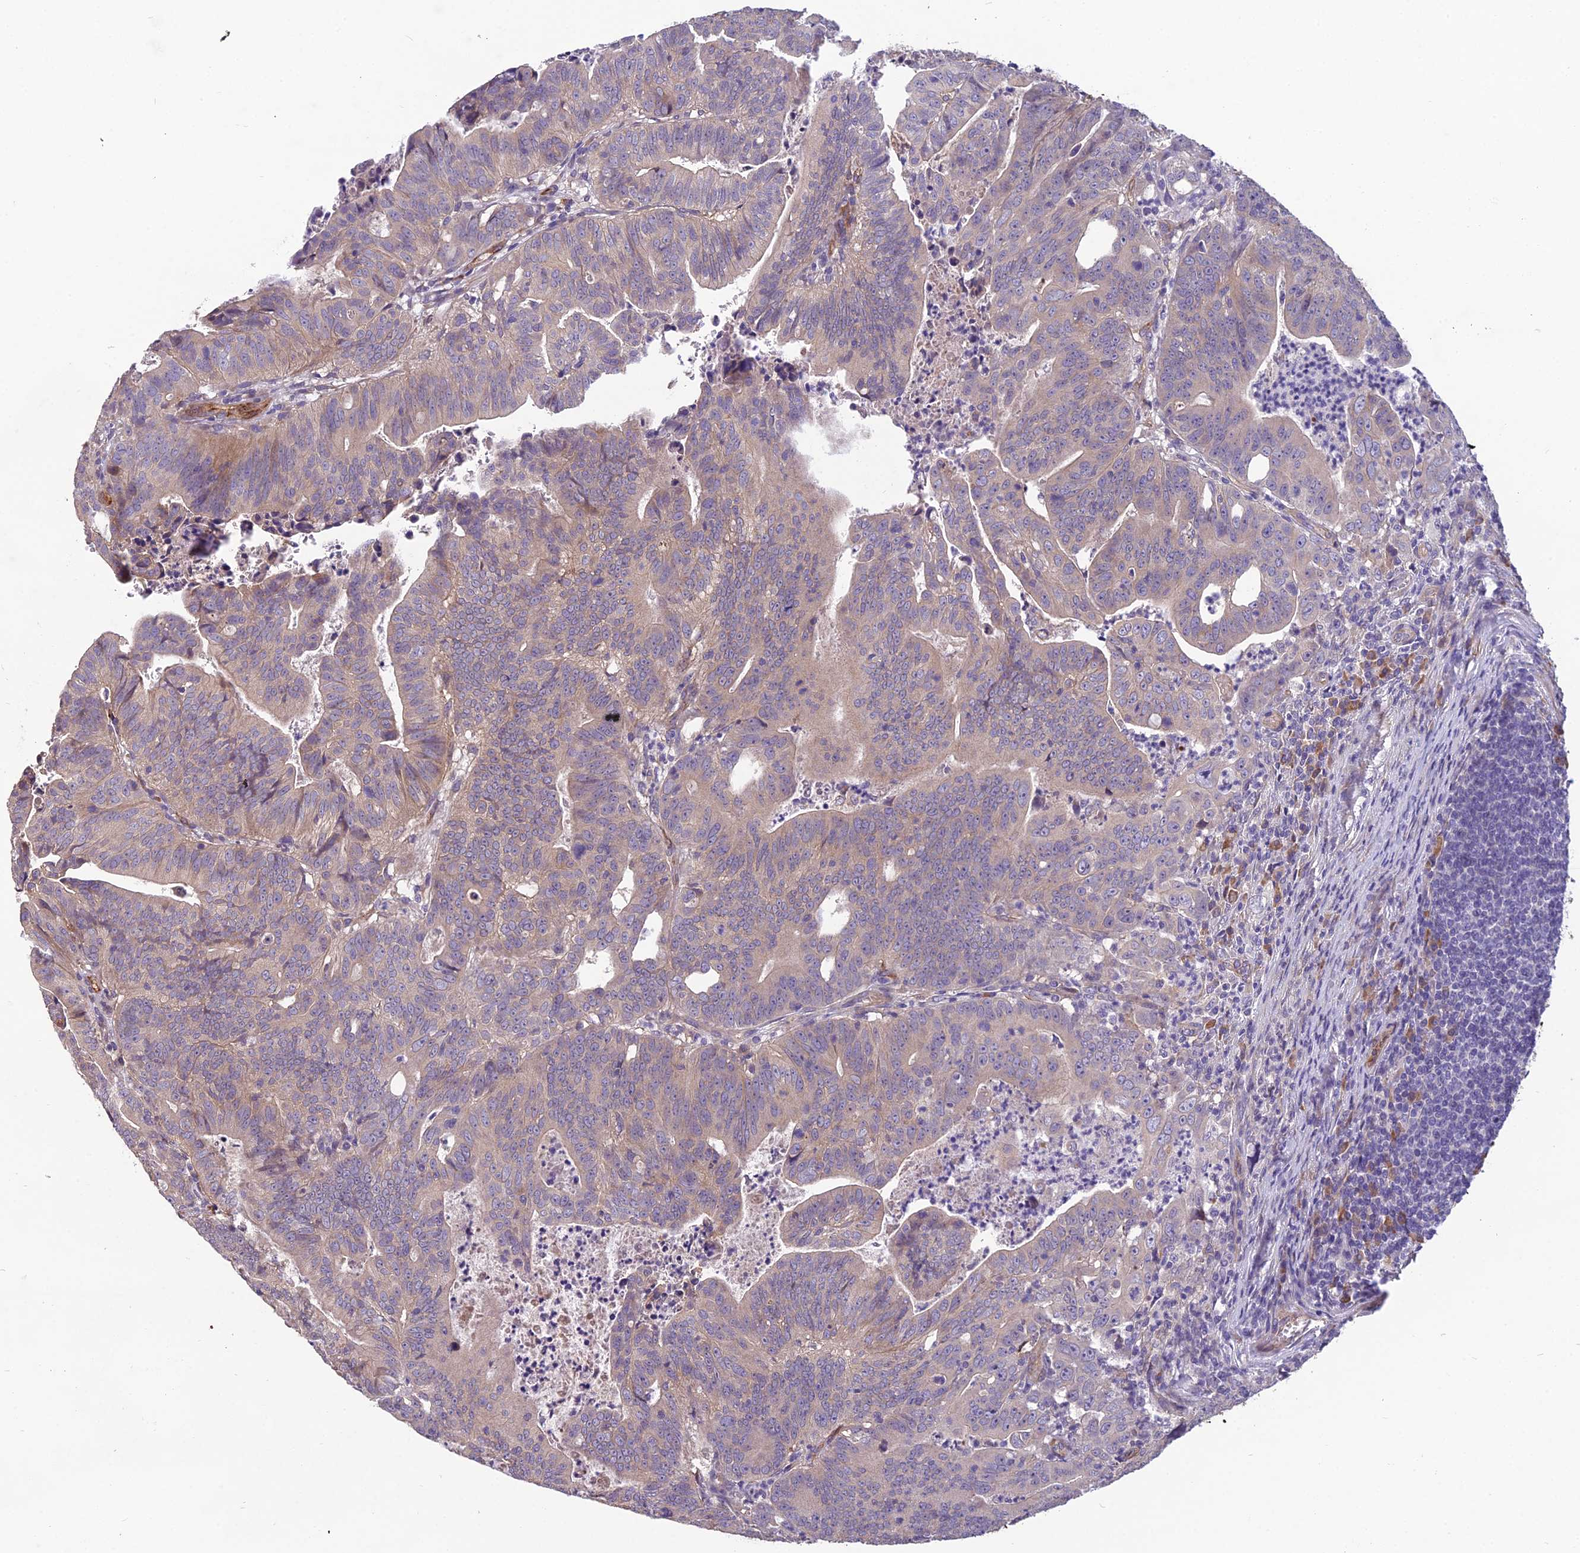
{"staining": {"intensity": "weak", "quantity": ">75%", "location": "cytoplasmic/membranous"}, "tissue": "colorectal cancer", "cell_type": "Tumor cells", "image_type": "cancer", "snomed": [{"axis": "morphology", "description": "Adenocarcinoma, NOS"}, {"axis": "topography", "description": "Rectum"}], "caption": "Immunohistochemical staining of adenocarcinoma (colorectal) exhibits low levels of weak cytoplasmic/membranous protein positivity in approximately >75% of tumor cells.", "gene": "TSPAN15", "patient": {"sex": "male", "age": 69}}